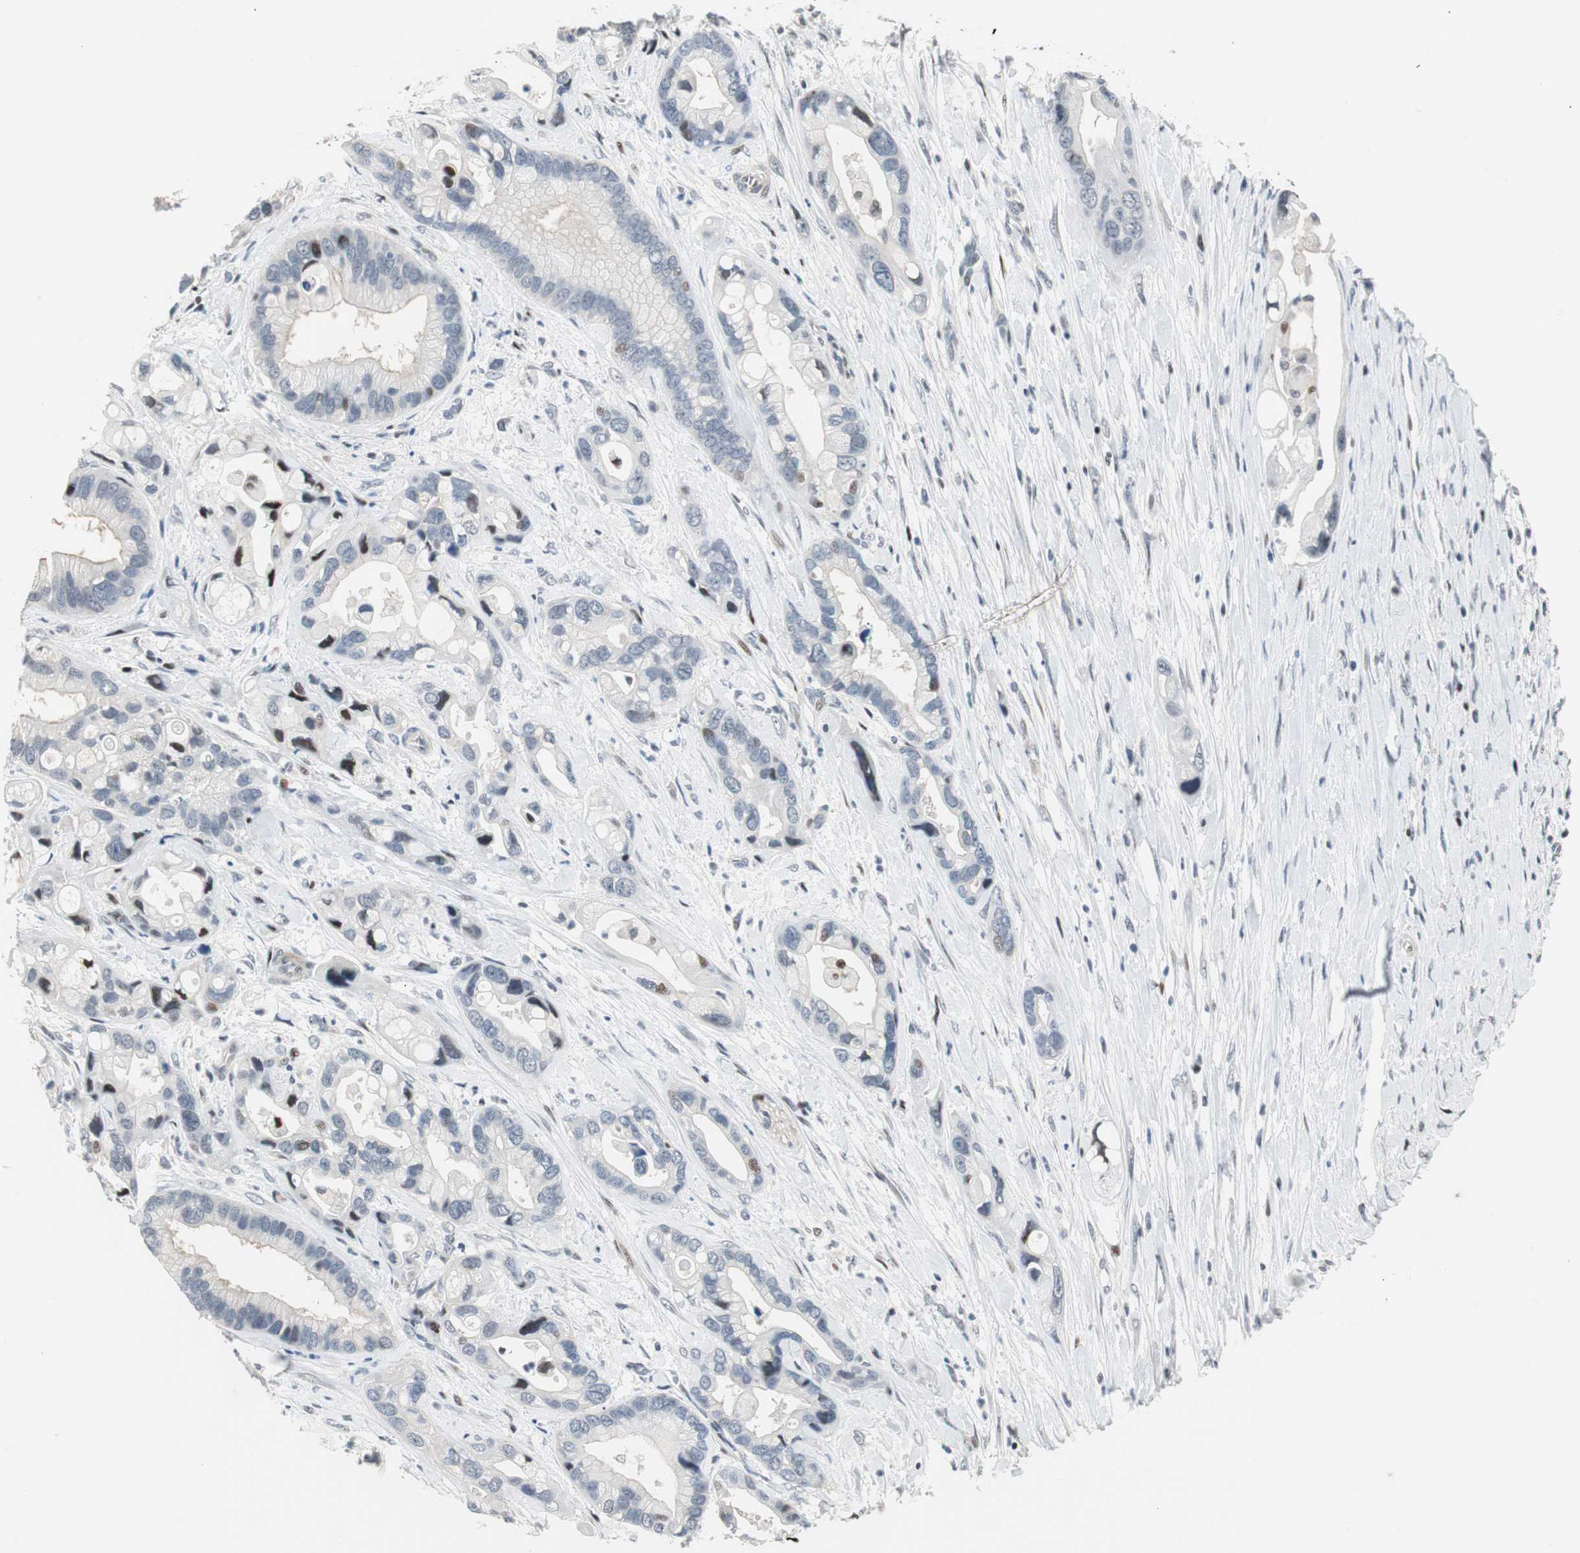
{"staining": {"intensity": "moderate", "quantity": "<25%", "location": "nuclear"}, "tissue": "pancreatic cancer", "cell_type": "Tumor cells", "image_type": "cancer", "snomed": [{"axis": "morphology", "description": "Adenocarcinoma, NOS"}, {"axis": "topography", "description": "Pancreas"}], "caption": "Adenocarcinoma (pancreatic) tissue demonstrates moderate nuclear expression in about <25% of tumor cells, visualized by immunohistochemistry.", "gene": "RAD1", "patient": {"sex": "female", "age": 77}}